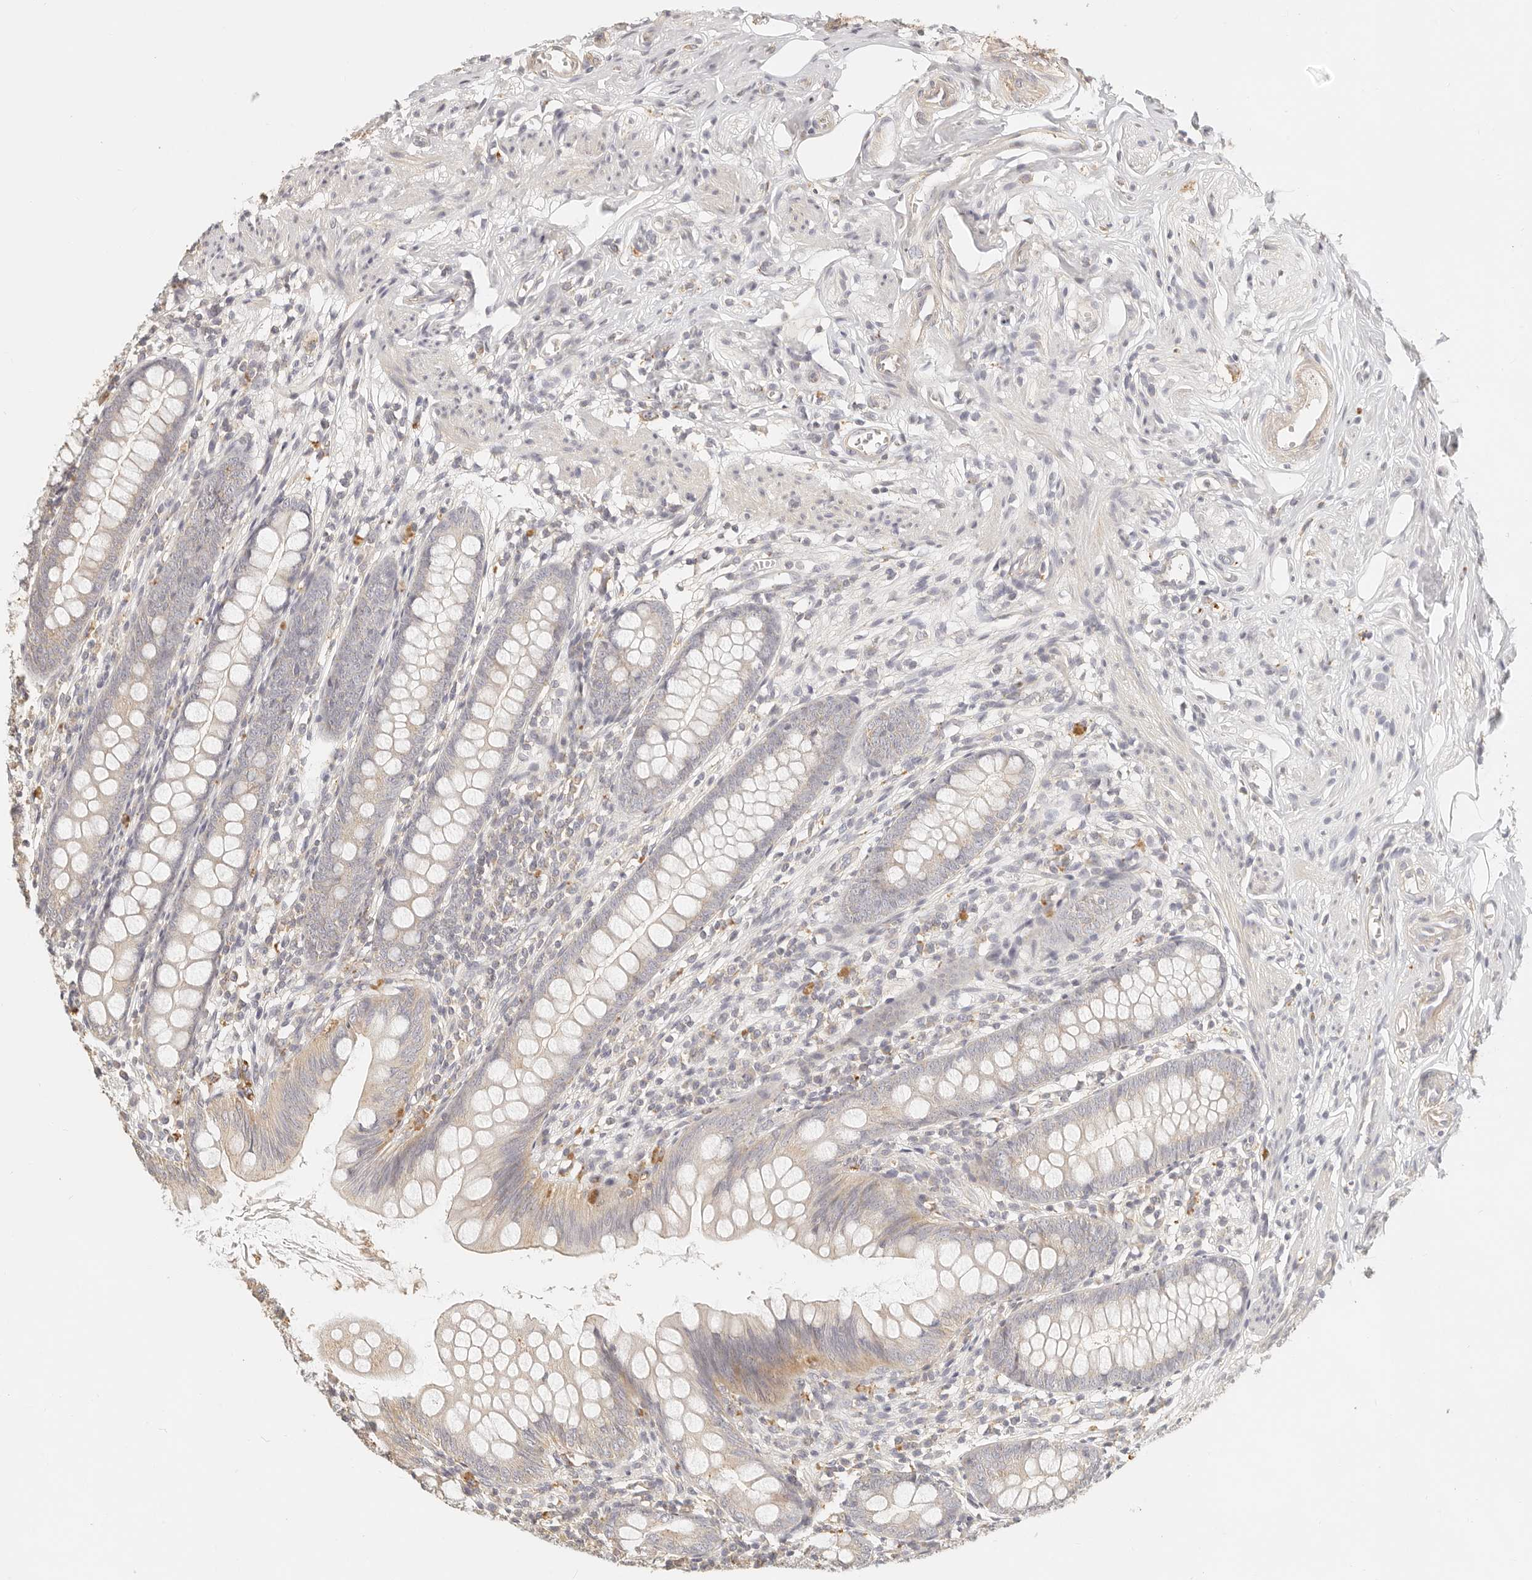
{"staining": {"intensity": "moderate", "quantity": "25%-75%", "location": "cytoplasmic/membranous"}, "tissue": "appendix", "cell_type": "Glandular cells", "image_type": "normal", "snomed": [{"axis": "morphology", "description": "Normal tissue, NOS"}, {"axis": "topography", "description": "Appendix"}], "caption": "Immunohistochemistry (IHC) micrograph of normal appendix stained for a protein (brown), which reveals medium levels of moderate cytoplasmic/membranous positivity in approximately 25%-75% of glandular cells.", "gene": "CNMD", "patient": {"sex": "female", "age": 77}}